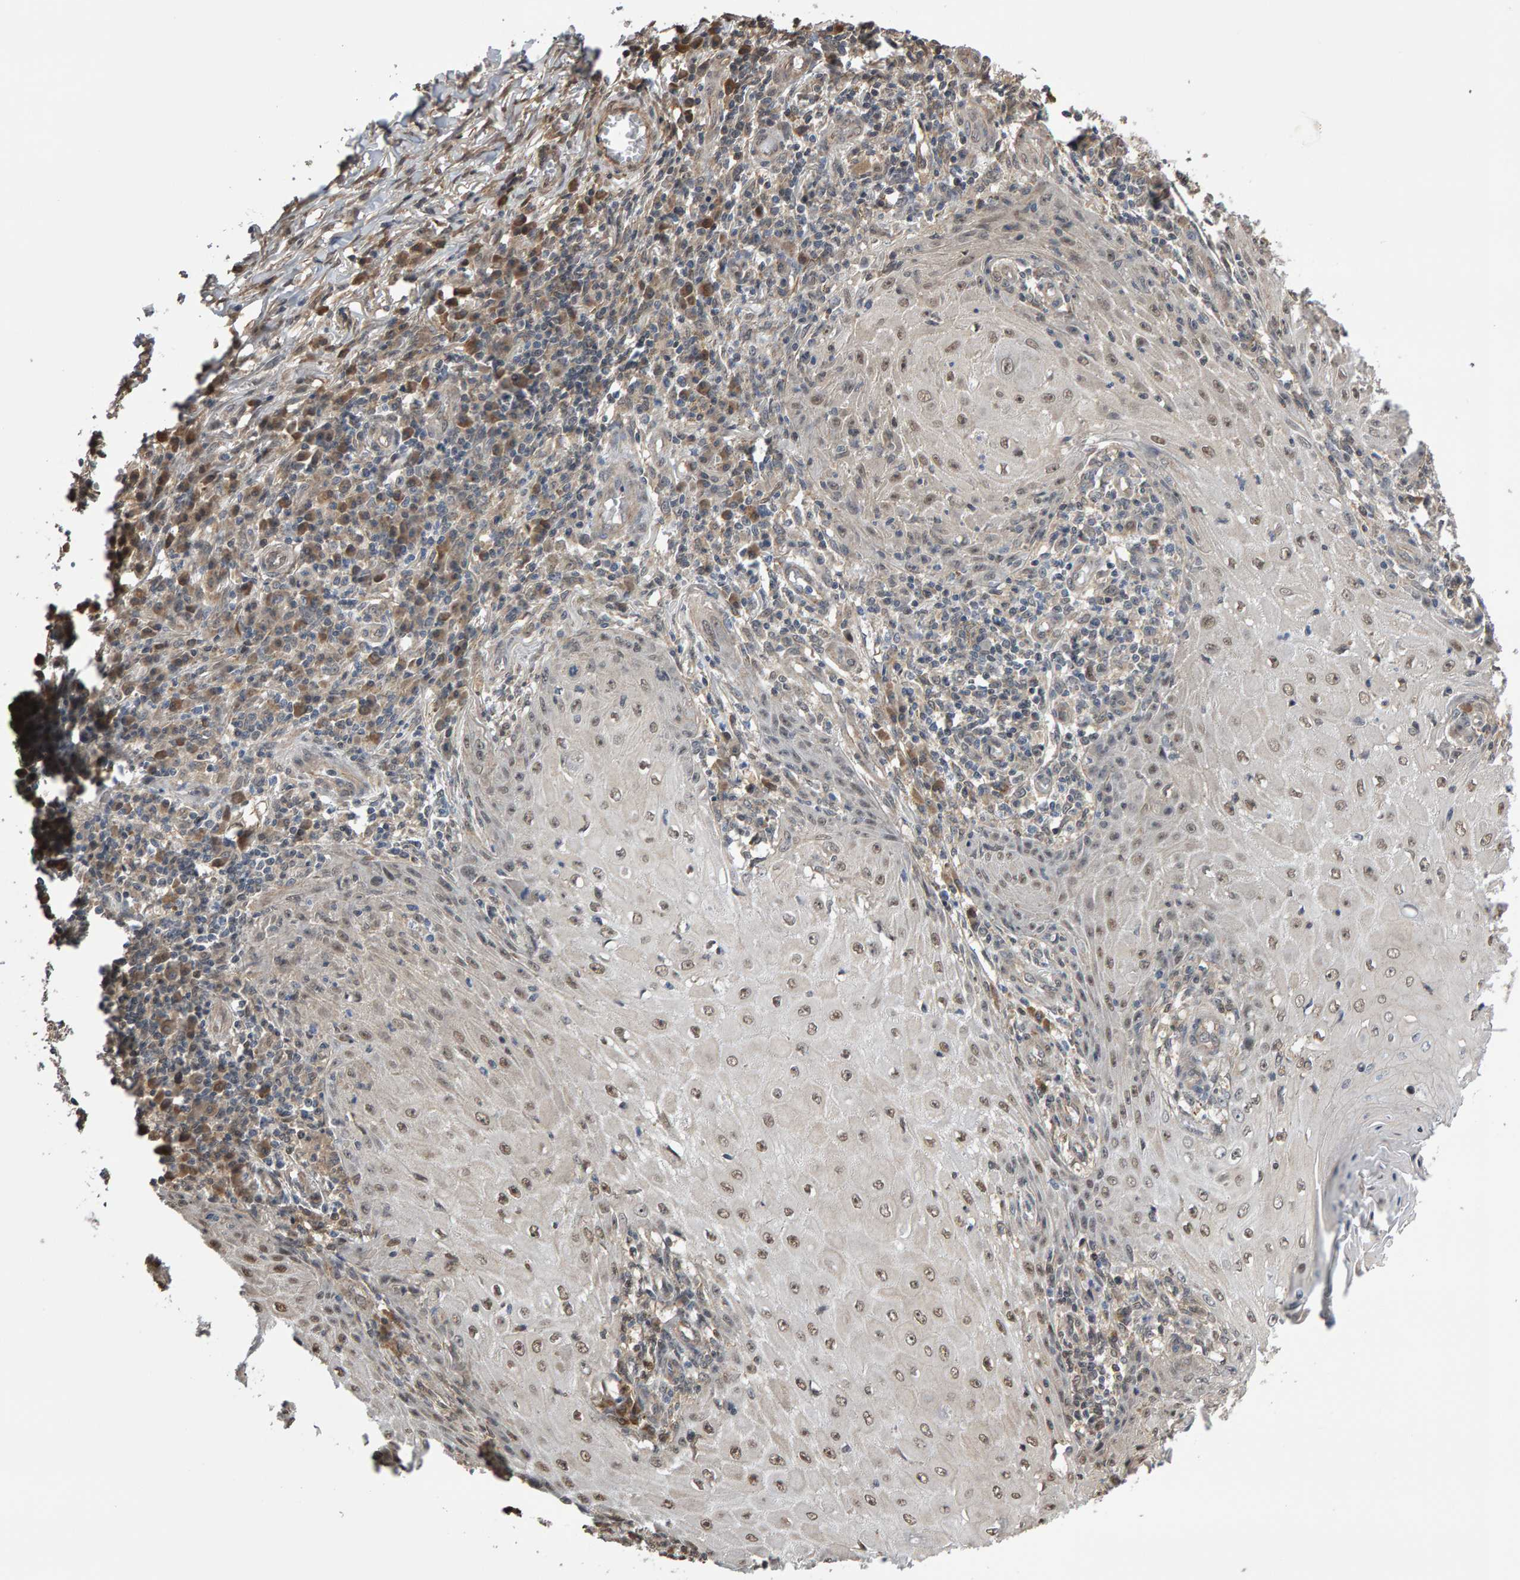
{"staining": {"intensity": "moderate", "quantity": "25%-75%", "location": "nuclear"}, "tissue": "skin cancer", "cell_type": "Tumor cells", "image_type": "cancer", "snomed": [{"axis": "morphology", "description": "Squamous cell carcinoma, NOS"}, {"axis": "topography", "description": "Skin"}], "caption": "Immunohistochemistry micrograph of neoplastic tissue: human skin squamous cell carcinoma stained using immunohistochemistry (IHC) shows medium levels of moderate protein expression localized specifically in the nuclear of tumor cells, appearing as a nuclear brown color.", "gene": "COASY", "patient": {"sex": "female", "age": 73}}